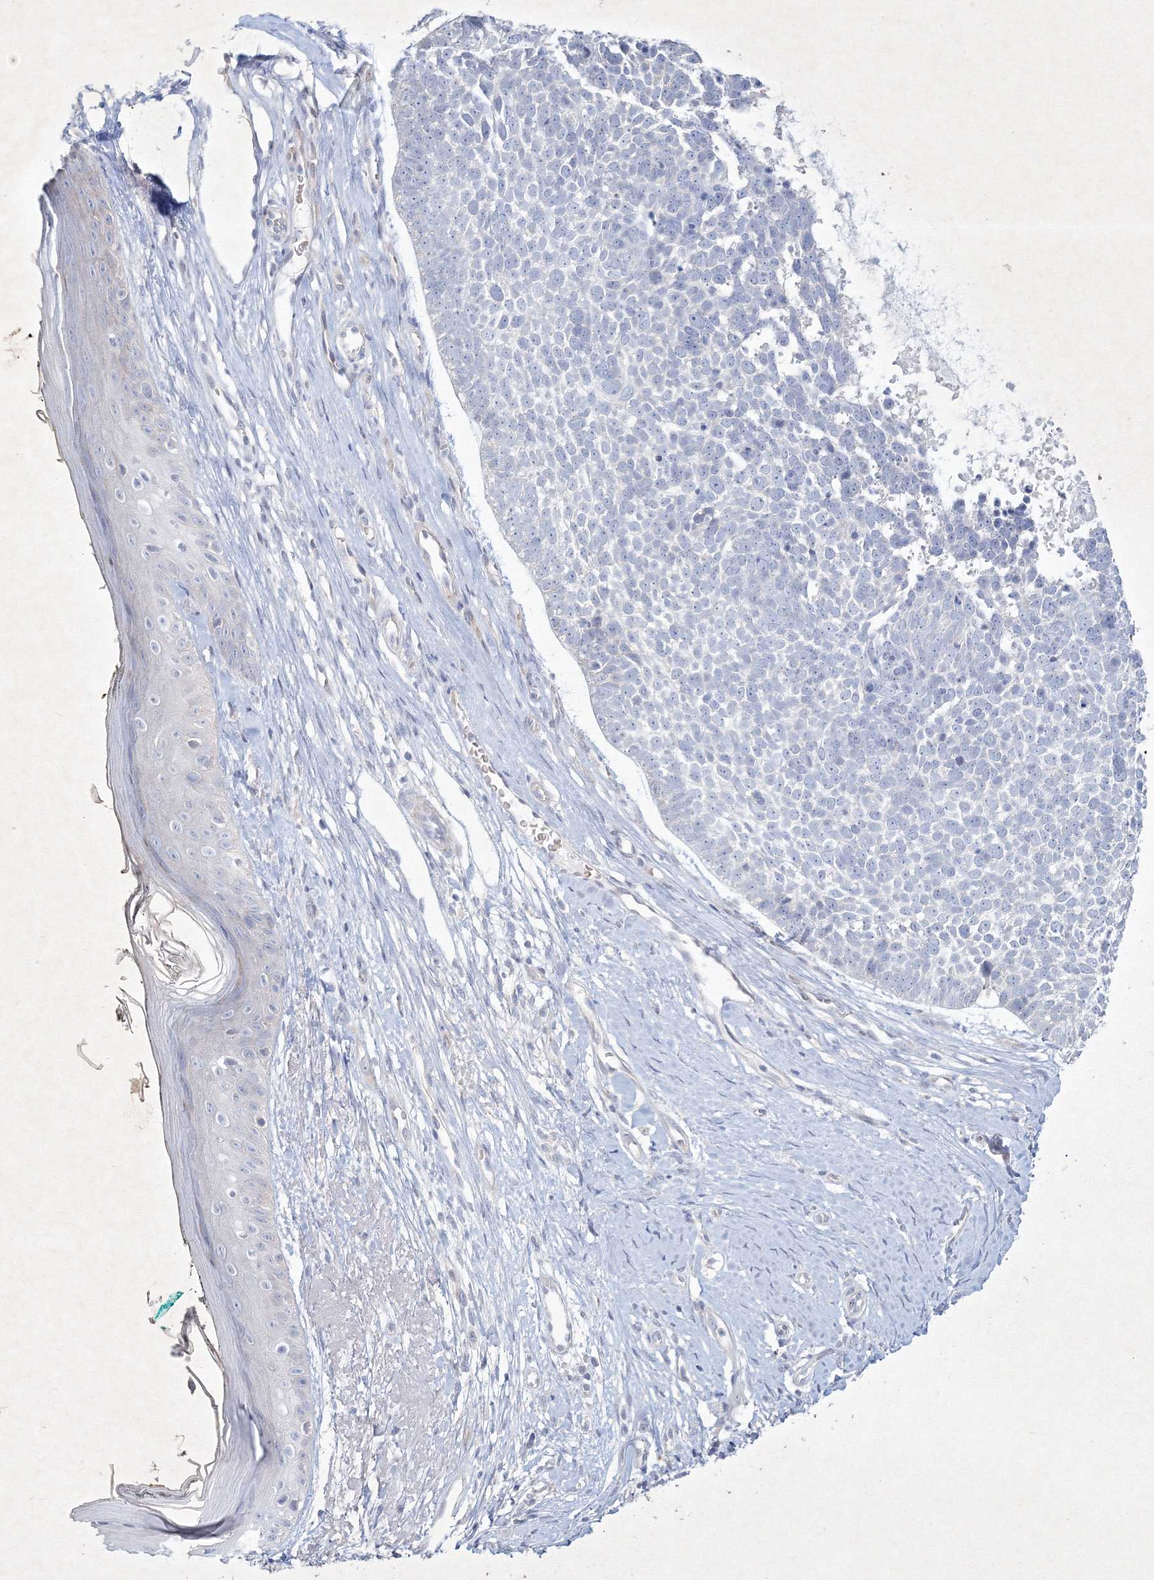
{"staining": {"intensity": "negative", "quantity": "none", "location": "none"}, "tissue": "skin cancer", "cell_type": "Tumor cells", "image_type": "cancer", "snomed": [{"axis": "morphology", "description": "Basal cell carcinoma"}, {"axis": "topography", "description": "Skin"}], "caption": "A photomicrograph of human skin basal cell carcinoma is negative for staining in tumor cells.", "gene": "CXXC4", "patient": {"sex": "female", "age": 81}}